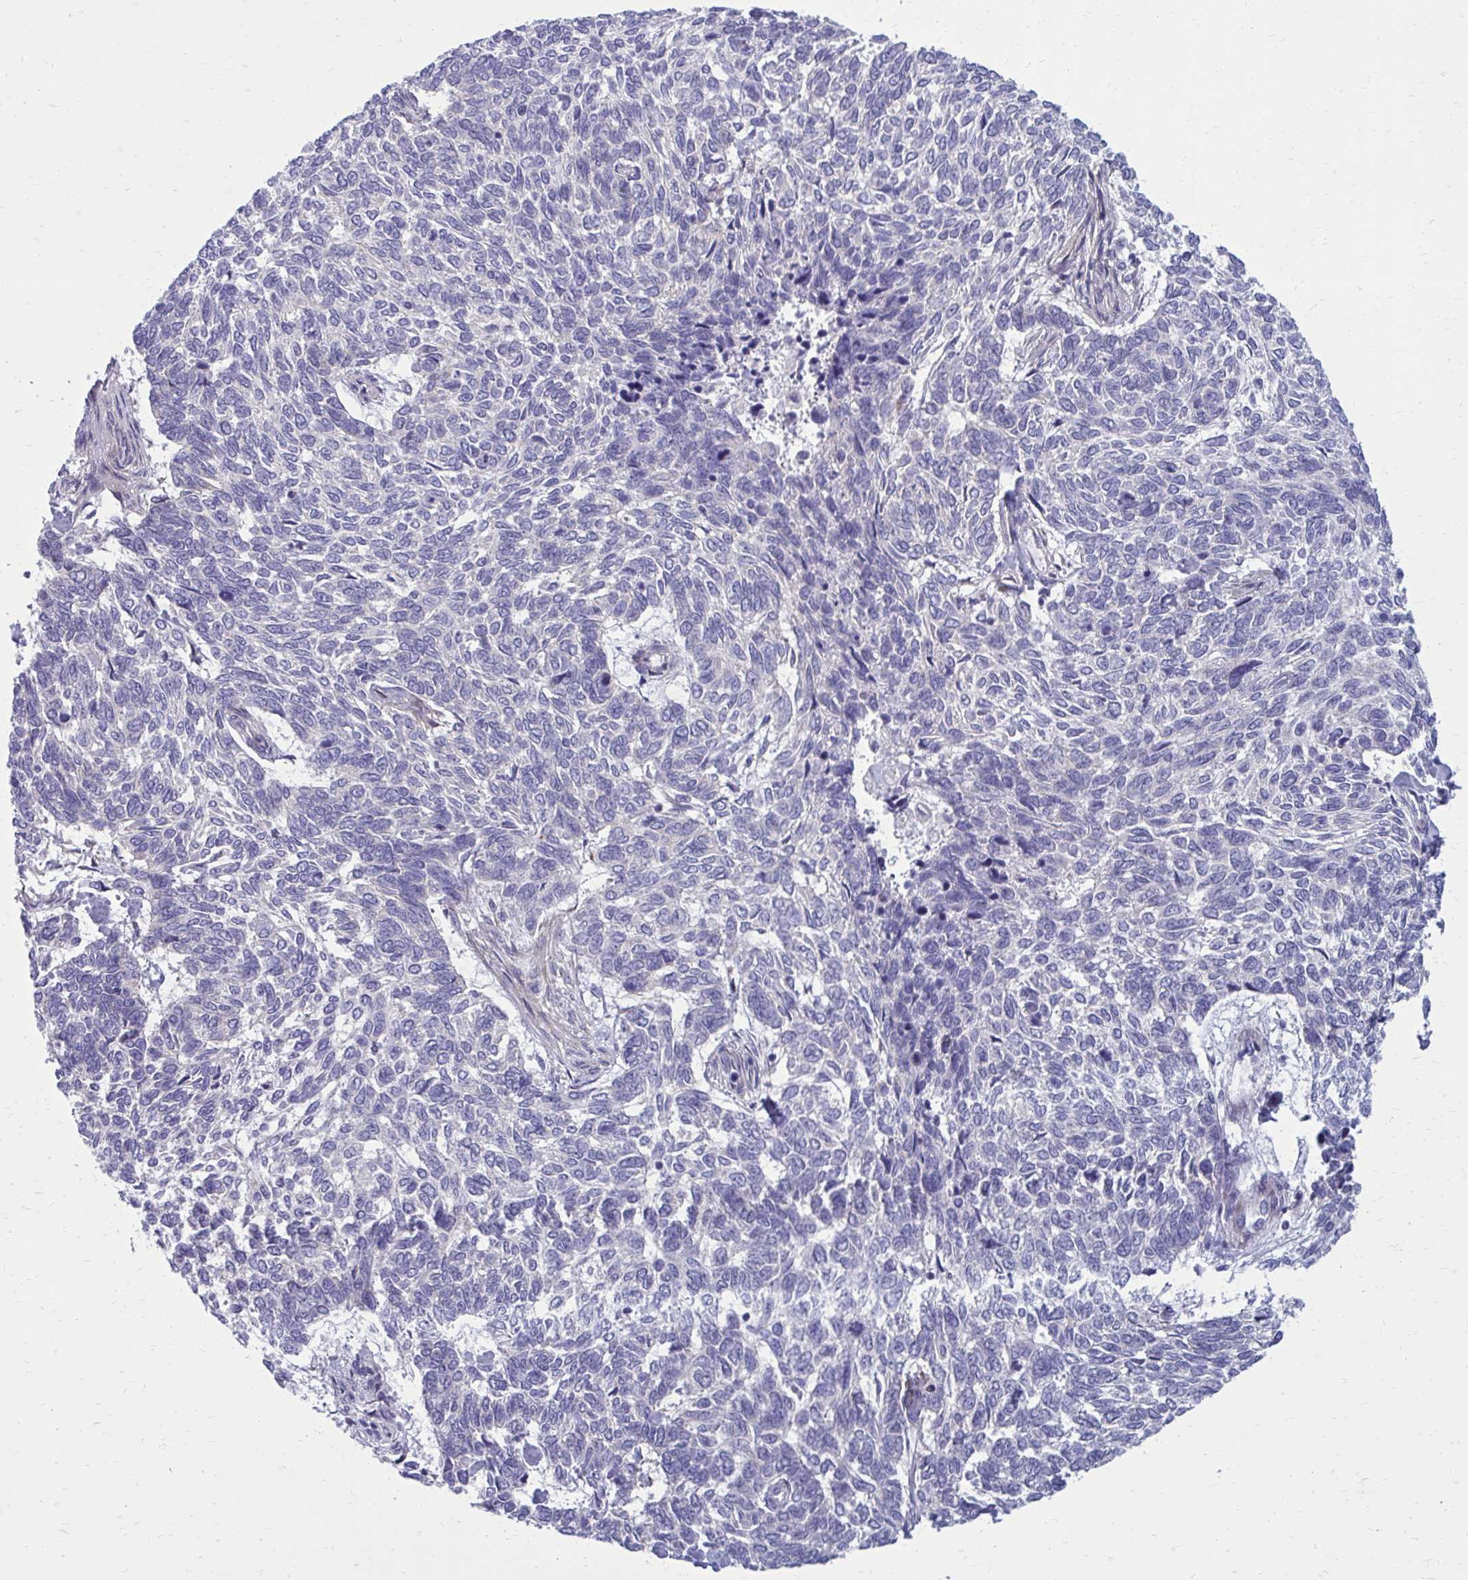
{"staining": {"intensity": "negative", "quantity": "none", "location": "none"}, "tissue": "skin cancer", "cell_type": "Tumor cells", "image_type": "cancer", "snomed": [{"axis": "morphology", "description": "Basal cell carcinoma"}, {"axis": "topography", "description": "Skin"}], "caption": "DAB (3,3'-diaminobenzidine) immunohistochemical staining of skin cancer (basal cell carcinoma) shows no significant positivity in tumor cells.", "gene": "GIGYF2", "patient": {"sex": "female", "age": 65}}